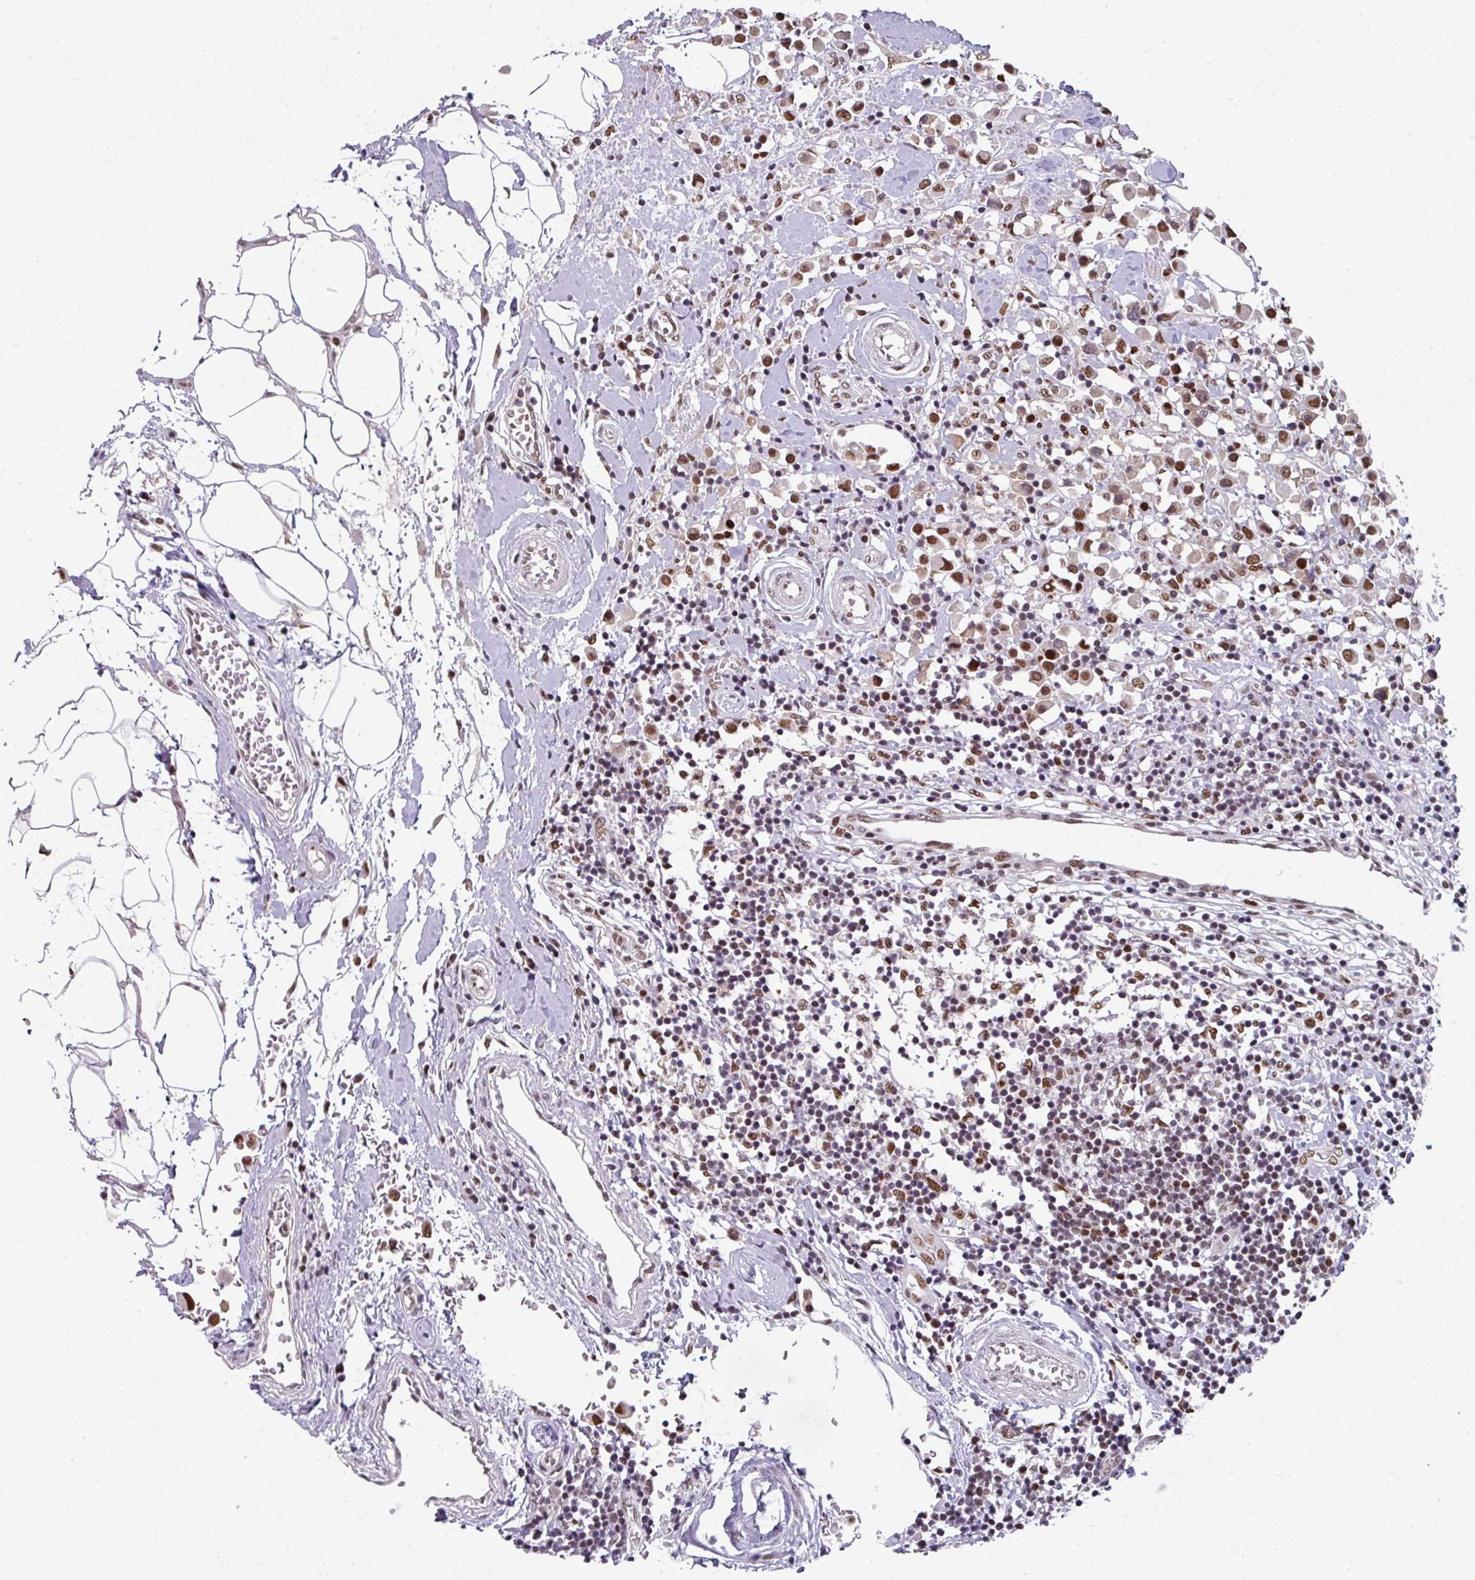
{"staining": {"intensity": "moderate", "quantity": ">75%", "location": "nuclear"}, "tissue": "breast cancer", "cell_type": "Tumor cells", "image_type": "cancer", "snomed": [{"axis": "morphology", "description": "Duct carcinoma"}, {"axis": "topography", "description": "Breast"}], "caption": "Immunohistochemical staining of human breast cancer (invasive ductal carcinoma) demonstrates moderate nuclear protein staining in approximately >75% of tumor cells. Ihc stains the protein of interest in brown and the nuclei are stained blue.", "gene": "RAD50", "patient": {"sex": "female", "age": 61}}